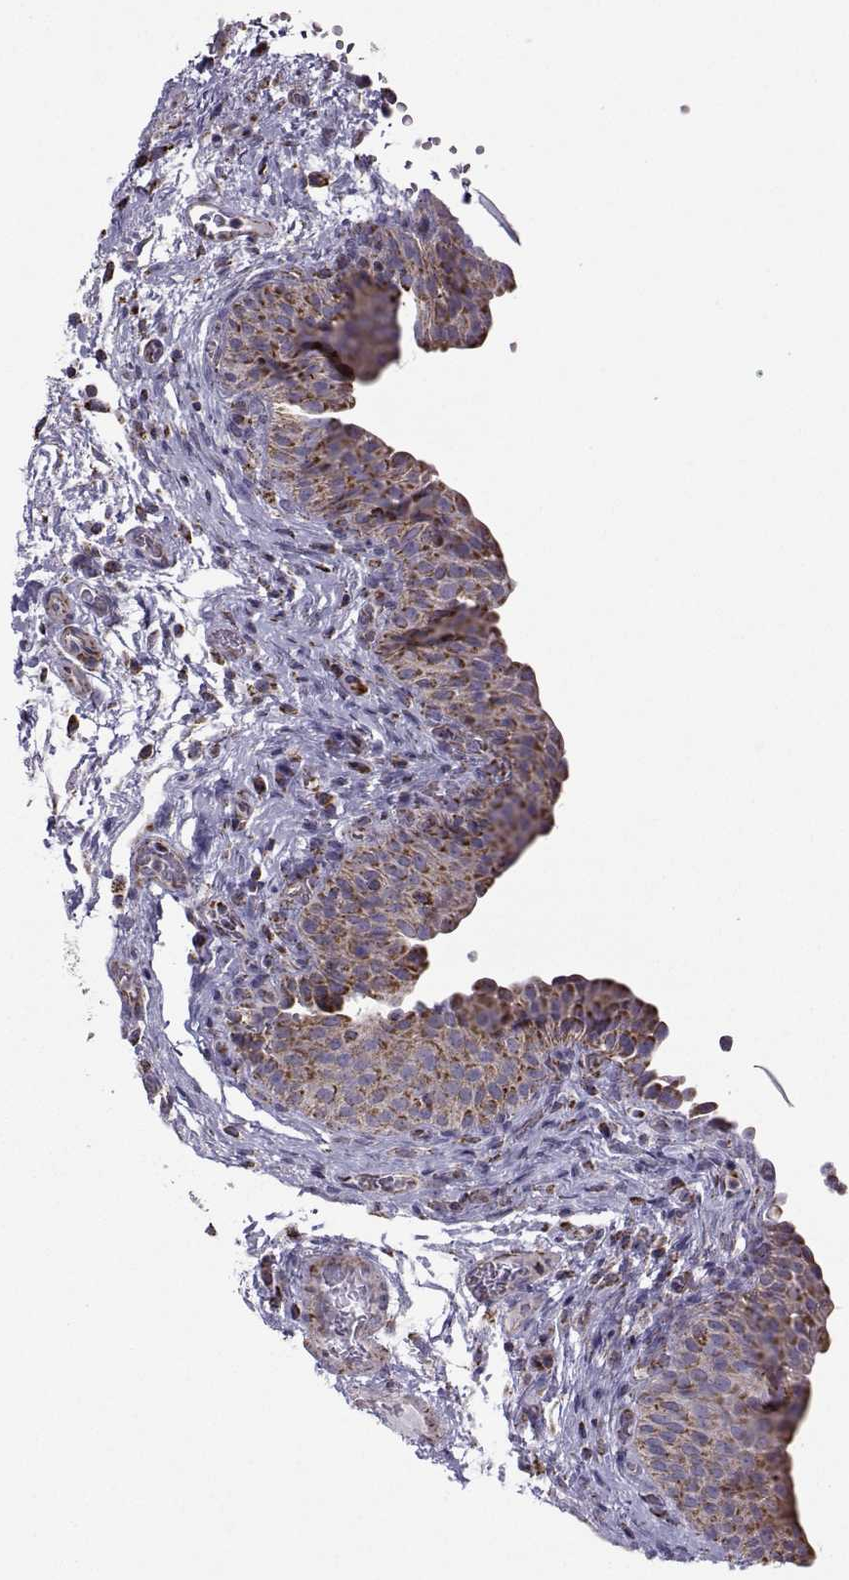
{"staining": {"intensity": "strong", "quantity": "25%-75%", "location": "cytoplasmic/membranous"}, "tissue": "urinary bladder", "cell_type": "Urothelial cells", "image_type": "normal", "snomed": [{"axis": "morphology", "description": "Normal tissue, NOS"}, {"axis": "topography", "description": "Urinary bladder"}], "caption": "IHC micrograph of normal urinary bladder: human urinary bladder stained using immunohistochemistry demonstrates high levels of strong protein expression localized specifically in the cytoplasmic/membranous of urothelial cells, appearing as a cytoplasmic/membranous brown color.", "gene": "NECAB3", "patient": {"sex": "male", "age": 66}}